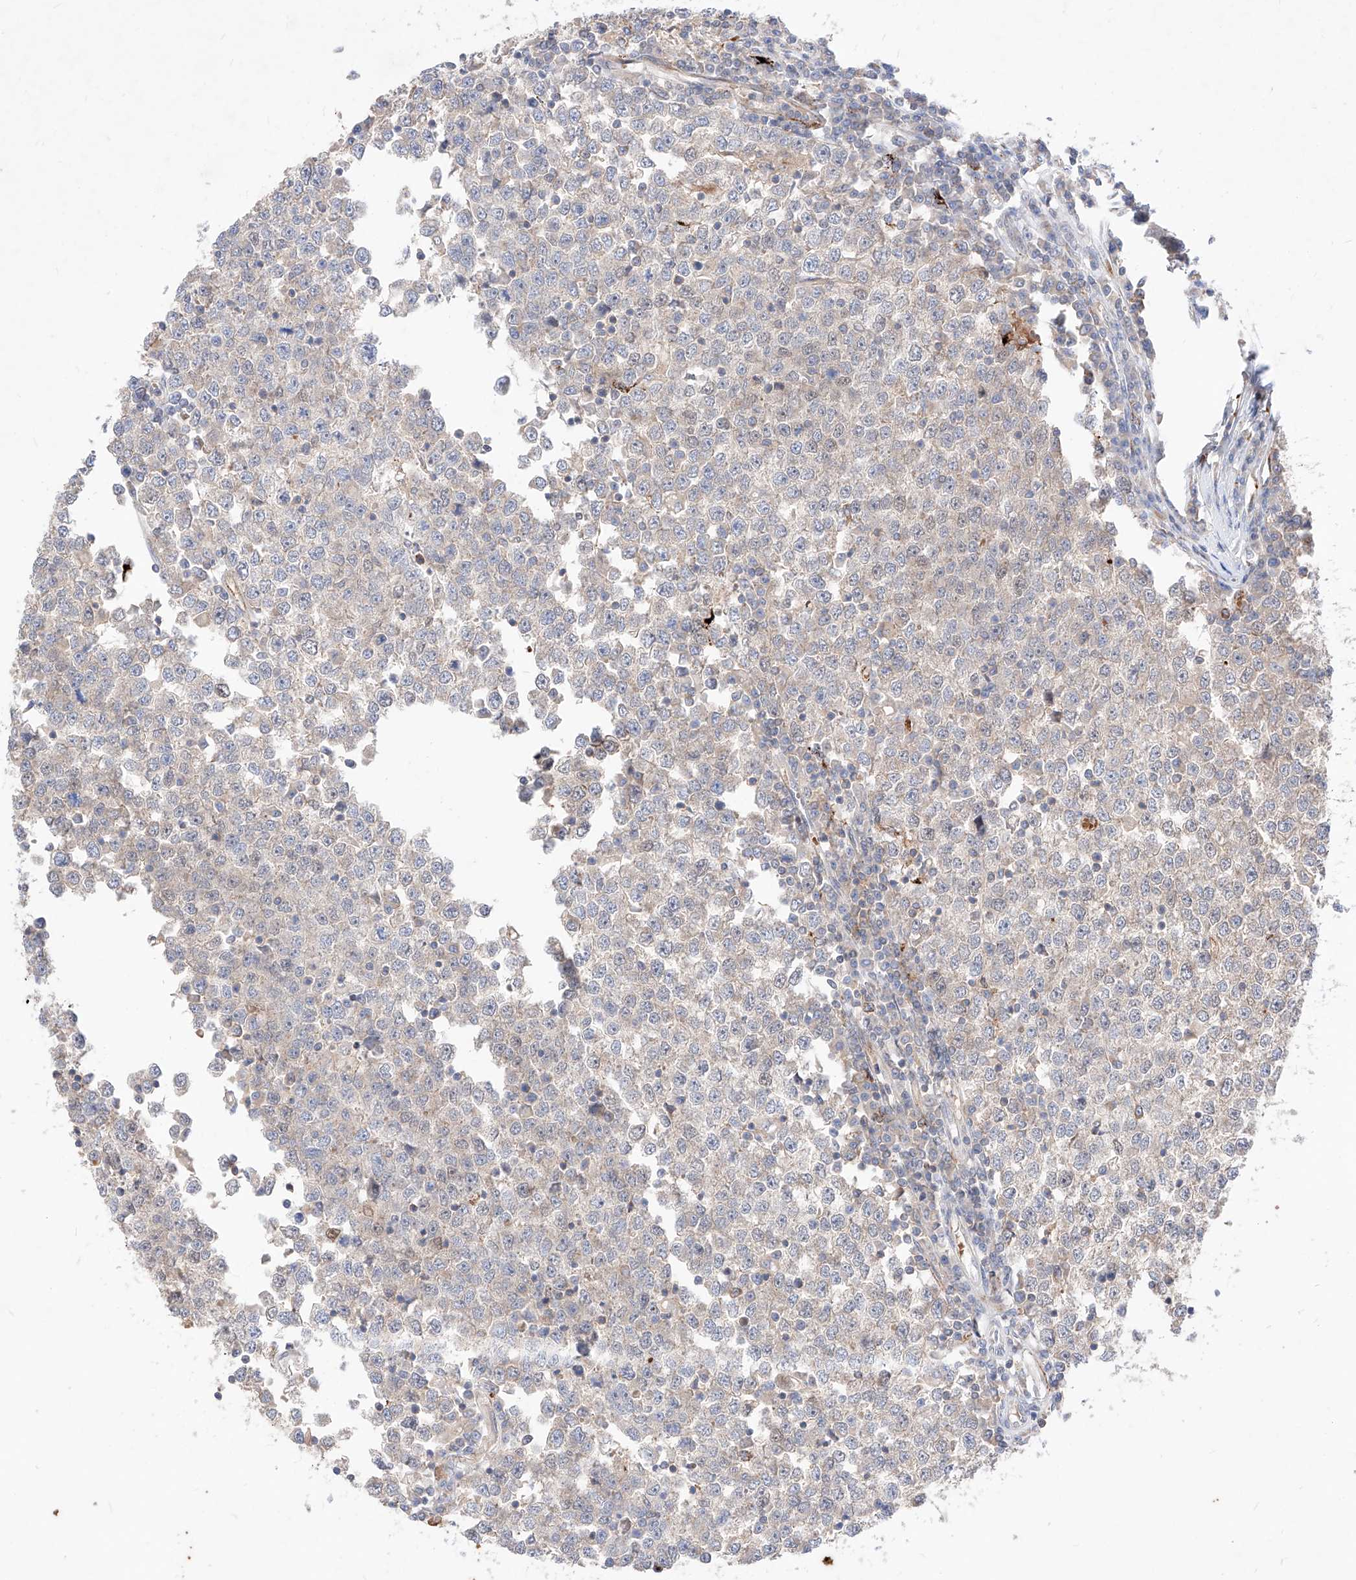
{"staining": {"intensity": "weak", "quantity": "<25%", "location": "cytoplasmic/membranous"}, "tissue": "testis cancer", "cell_type": "Tumor cells", "image_type": "cancer", "snomed": [{"axis": "morphology", "description": "Seminoma, NOS"}, {"axis": "topography", "description": "Testis"}], "caption": "This is a photomicrograph of immunohistochemistry (IHC) staining of testis cancer (seminoma), which shows no staining in tumor cells. (Brightfield microscopy of DAB IHC at high magnification).", "gene": "TSNAX", "patient": {"sex": "male", "age": 65}}